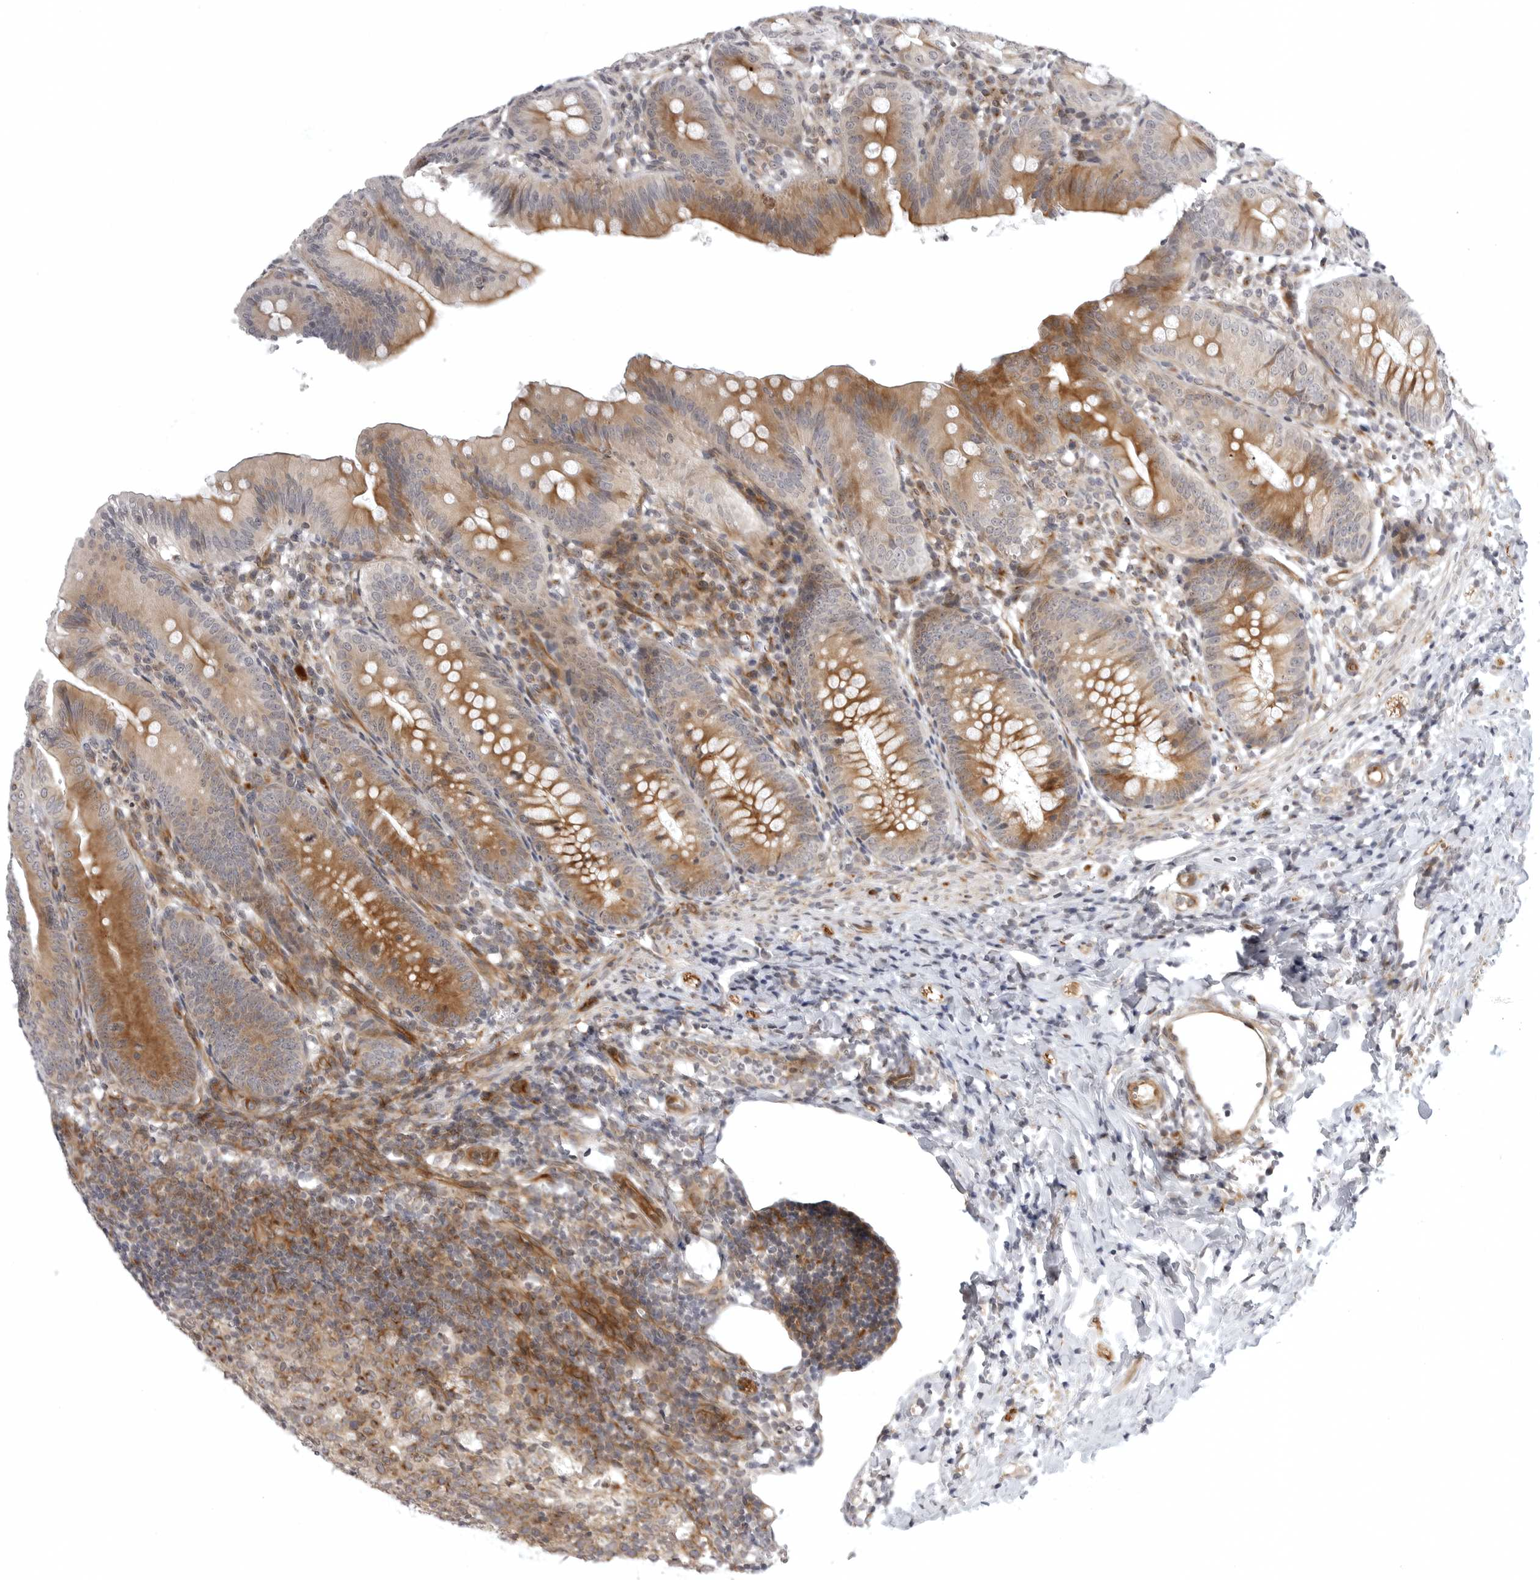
{"staining": {"intensity": "moderate", "quantity": ">75%", "location": "cytoplasmic/membranous"}, "tissue": "appendix", "cell_type": "Glandular cells", "image_type": "normal", "snomed": [{"axis": "morphology", "description": "Normal tissue, NOS"}, {"axis": "topography", "description": "Appendix"}], "caption": "Moderate cytoplasmic/membranous positivity for a protein is present in approximately >75% of glandular cells of unremarkable appendix using IHC.", "gene": "CD300LD", "patient": {"sex": "male", "age": 1}}